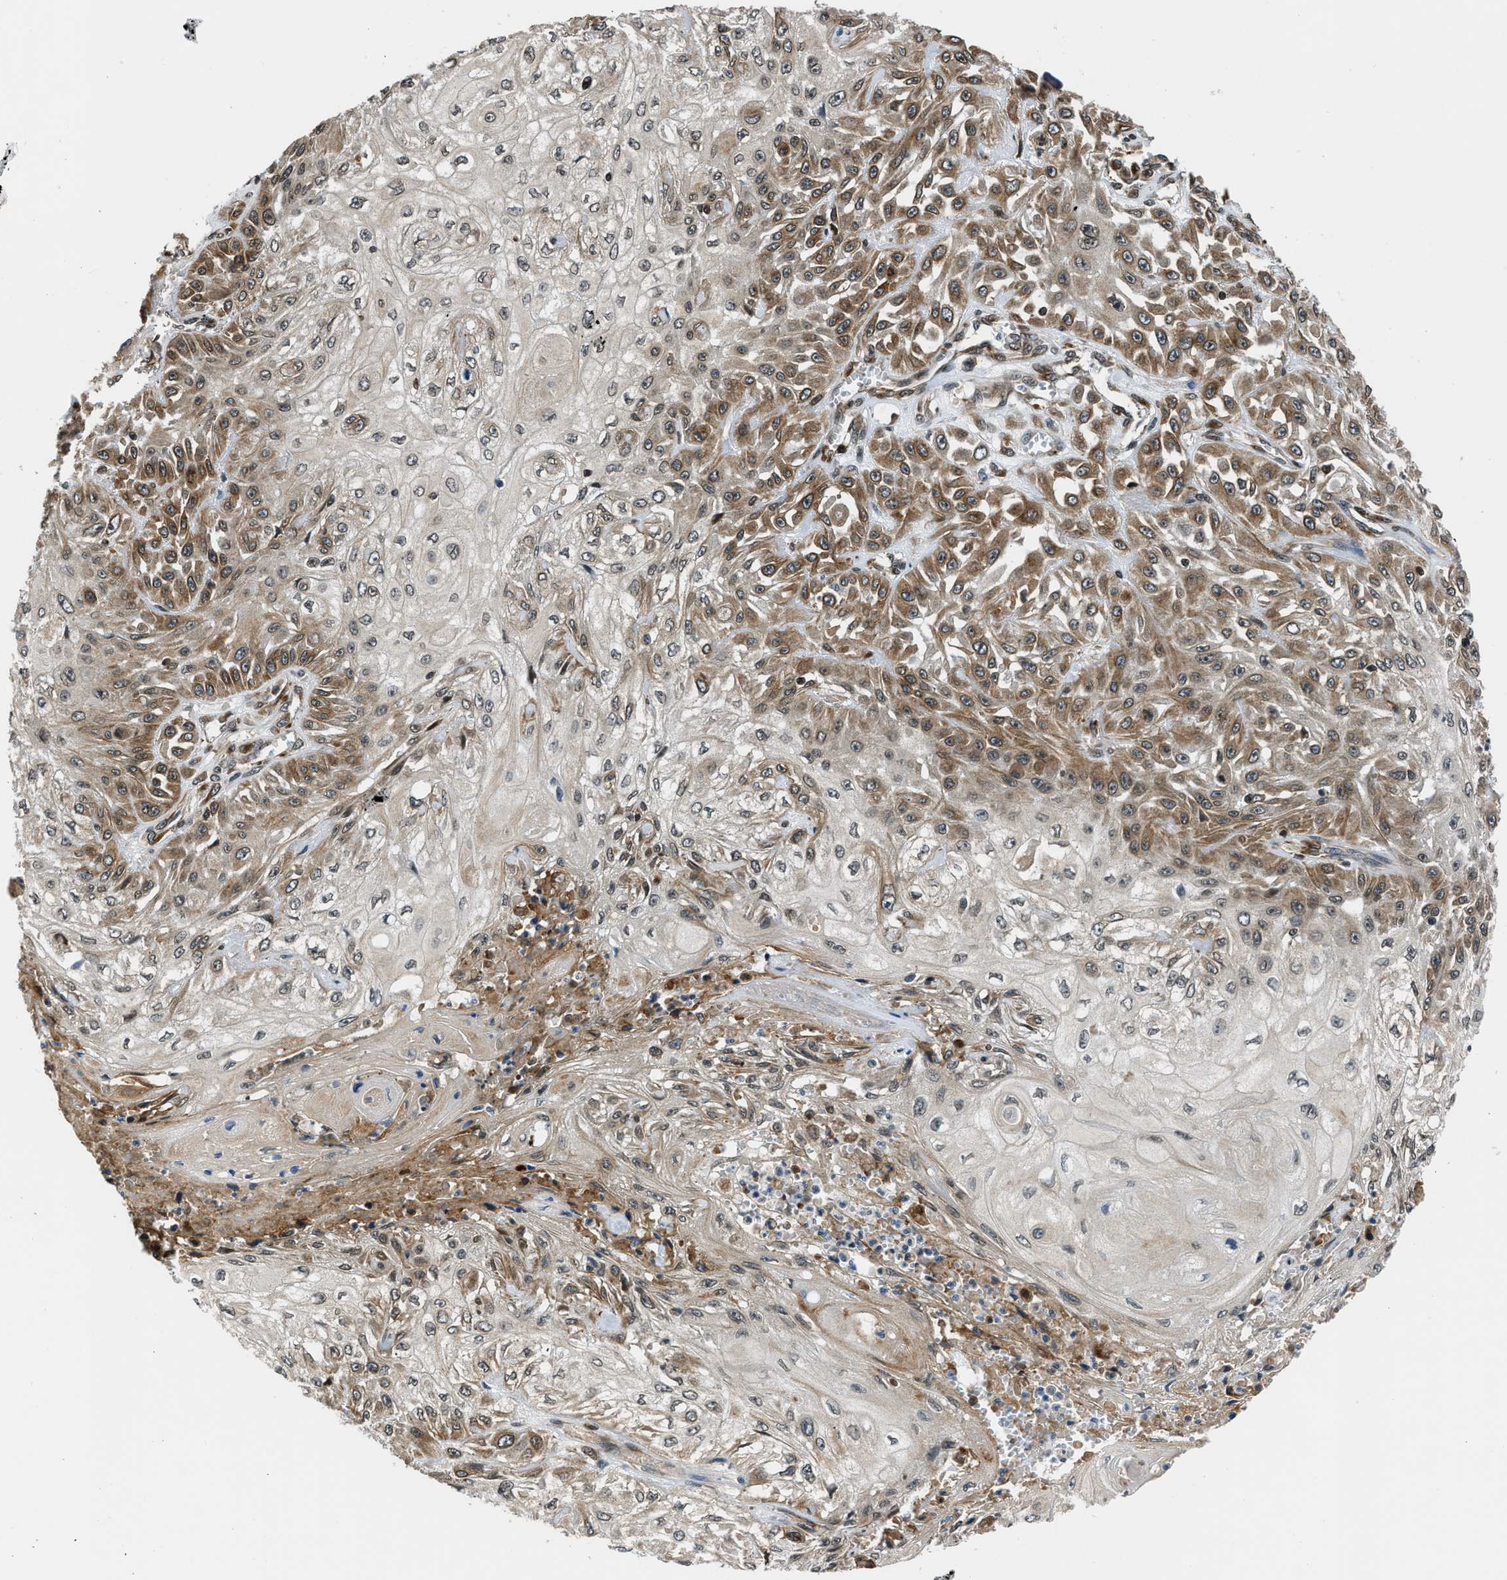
{"staining": {"intensity": "moderate", "quantity": "25%-75%", "location": "cytoplasmic/membranous"}, "tissue": "skin cancer", "cell_type": "Tumor cells", "image_type": "cancer", "snomed": [{"axis": "morphology", "description": "Squamous cell carcinoma, NOS"}, {"axis": "morphology", "description": "Squamous cell carcinoma, metastatic, NOS"}, {"axis": "topography", "description": "Skin"}, {"axis": "topography", "description": "Lymph node"}], "caption": "This is an image of immunohistochemistry staining of skin cancer (squamous cell carcinoma), which shows moderate expression in the cytoplasmic/membranous of tumor cells.", "gene": "RETREG3", "patient": {"sex": "male", "age": 75}}